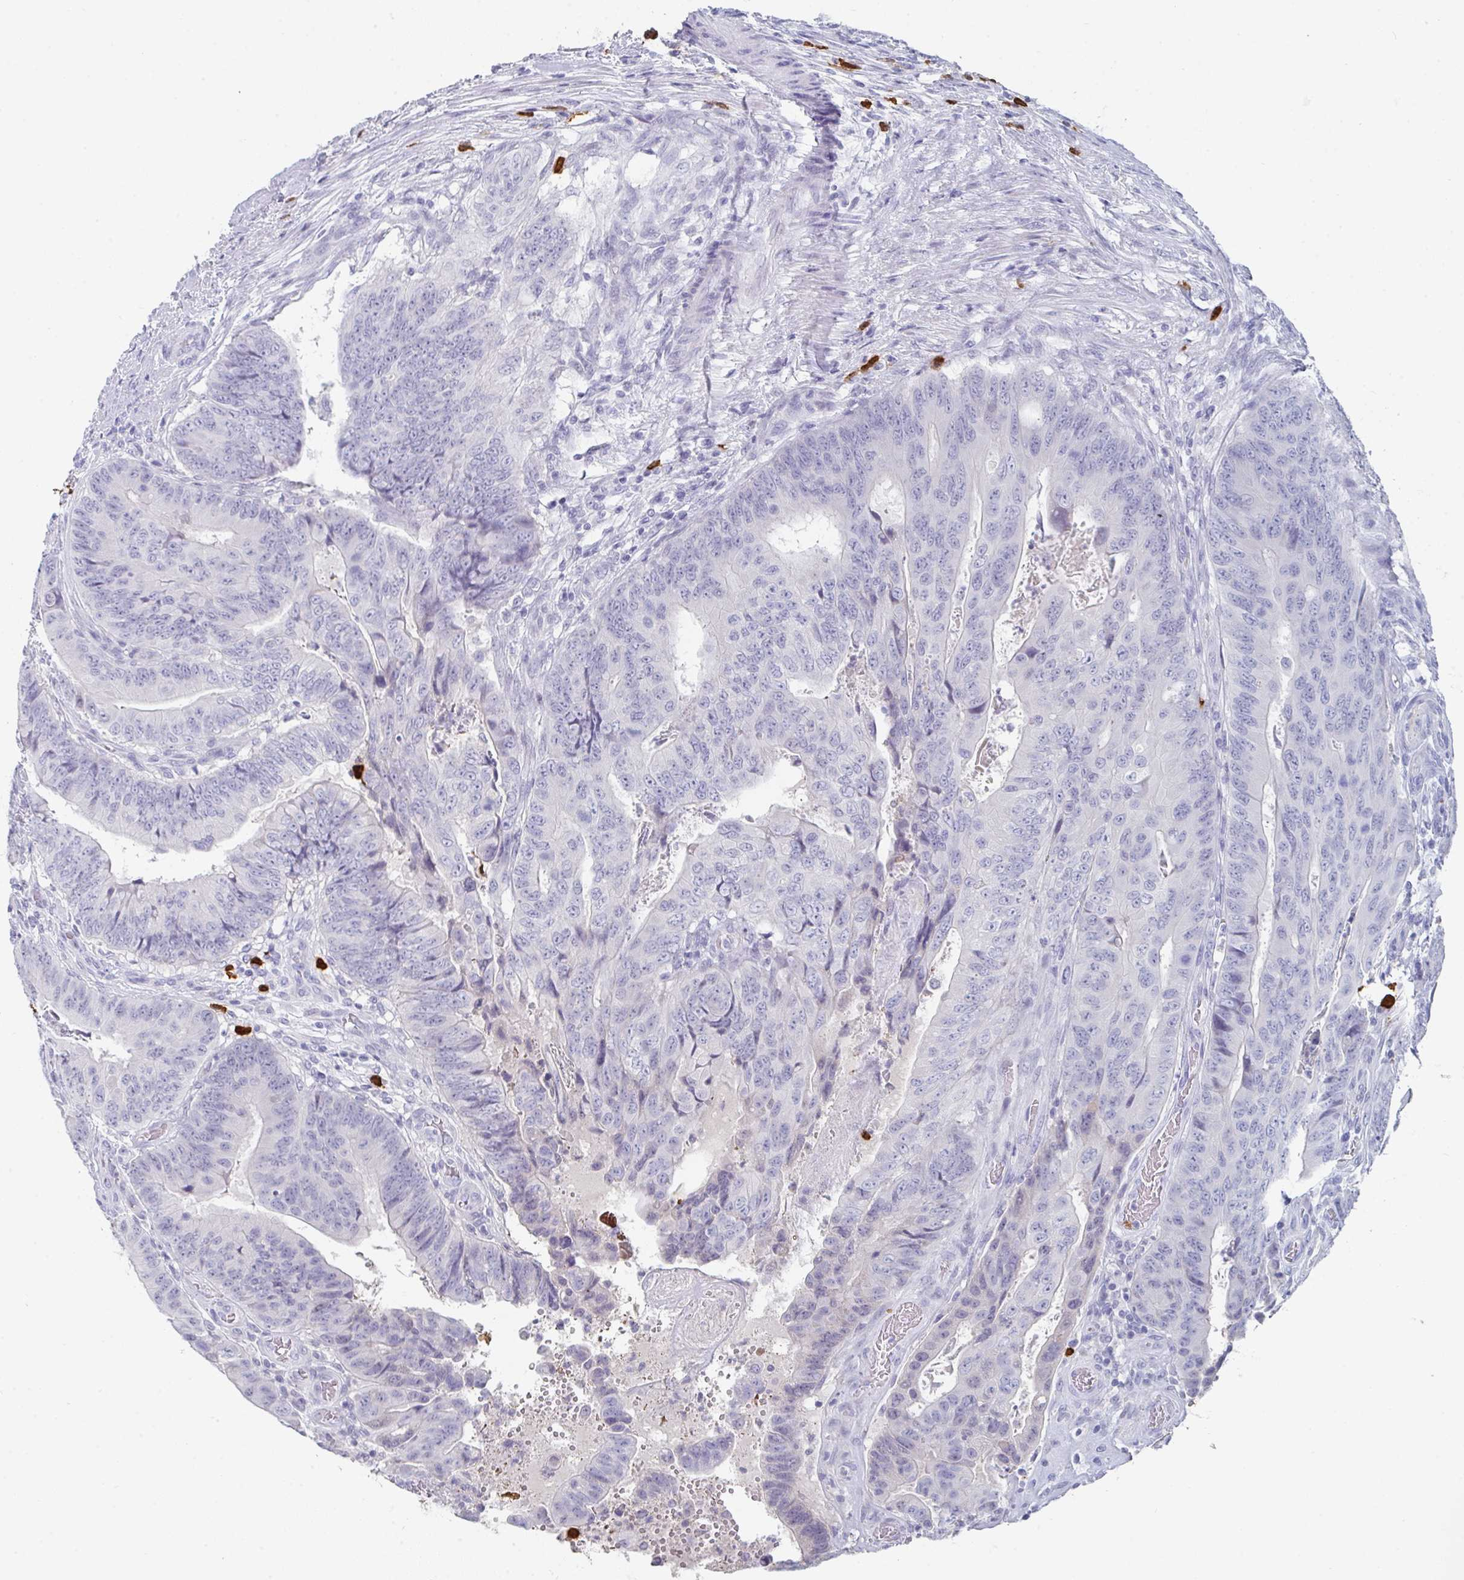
{"staining": {"intensity": "negative", "quantity": "none", "location": "none"}, "tissue": "colorectal cancer", "cell_type": "Tumor cells", "image_type": "cancer", "snomed": [{"axis": "morphology", "description": "Adenocarcinoma, NOS"}, {"axis": "topography", "description": "Colon"}], "caption": "Immunohistochemical staining of colorectal cancer shows no significant staining in tumor cells.", "gene": "RUBCN", "patient": {"sex": "female", "age": 48}}